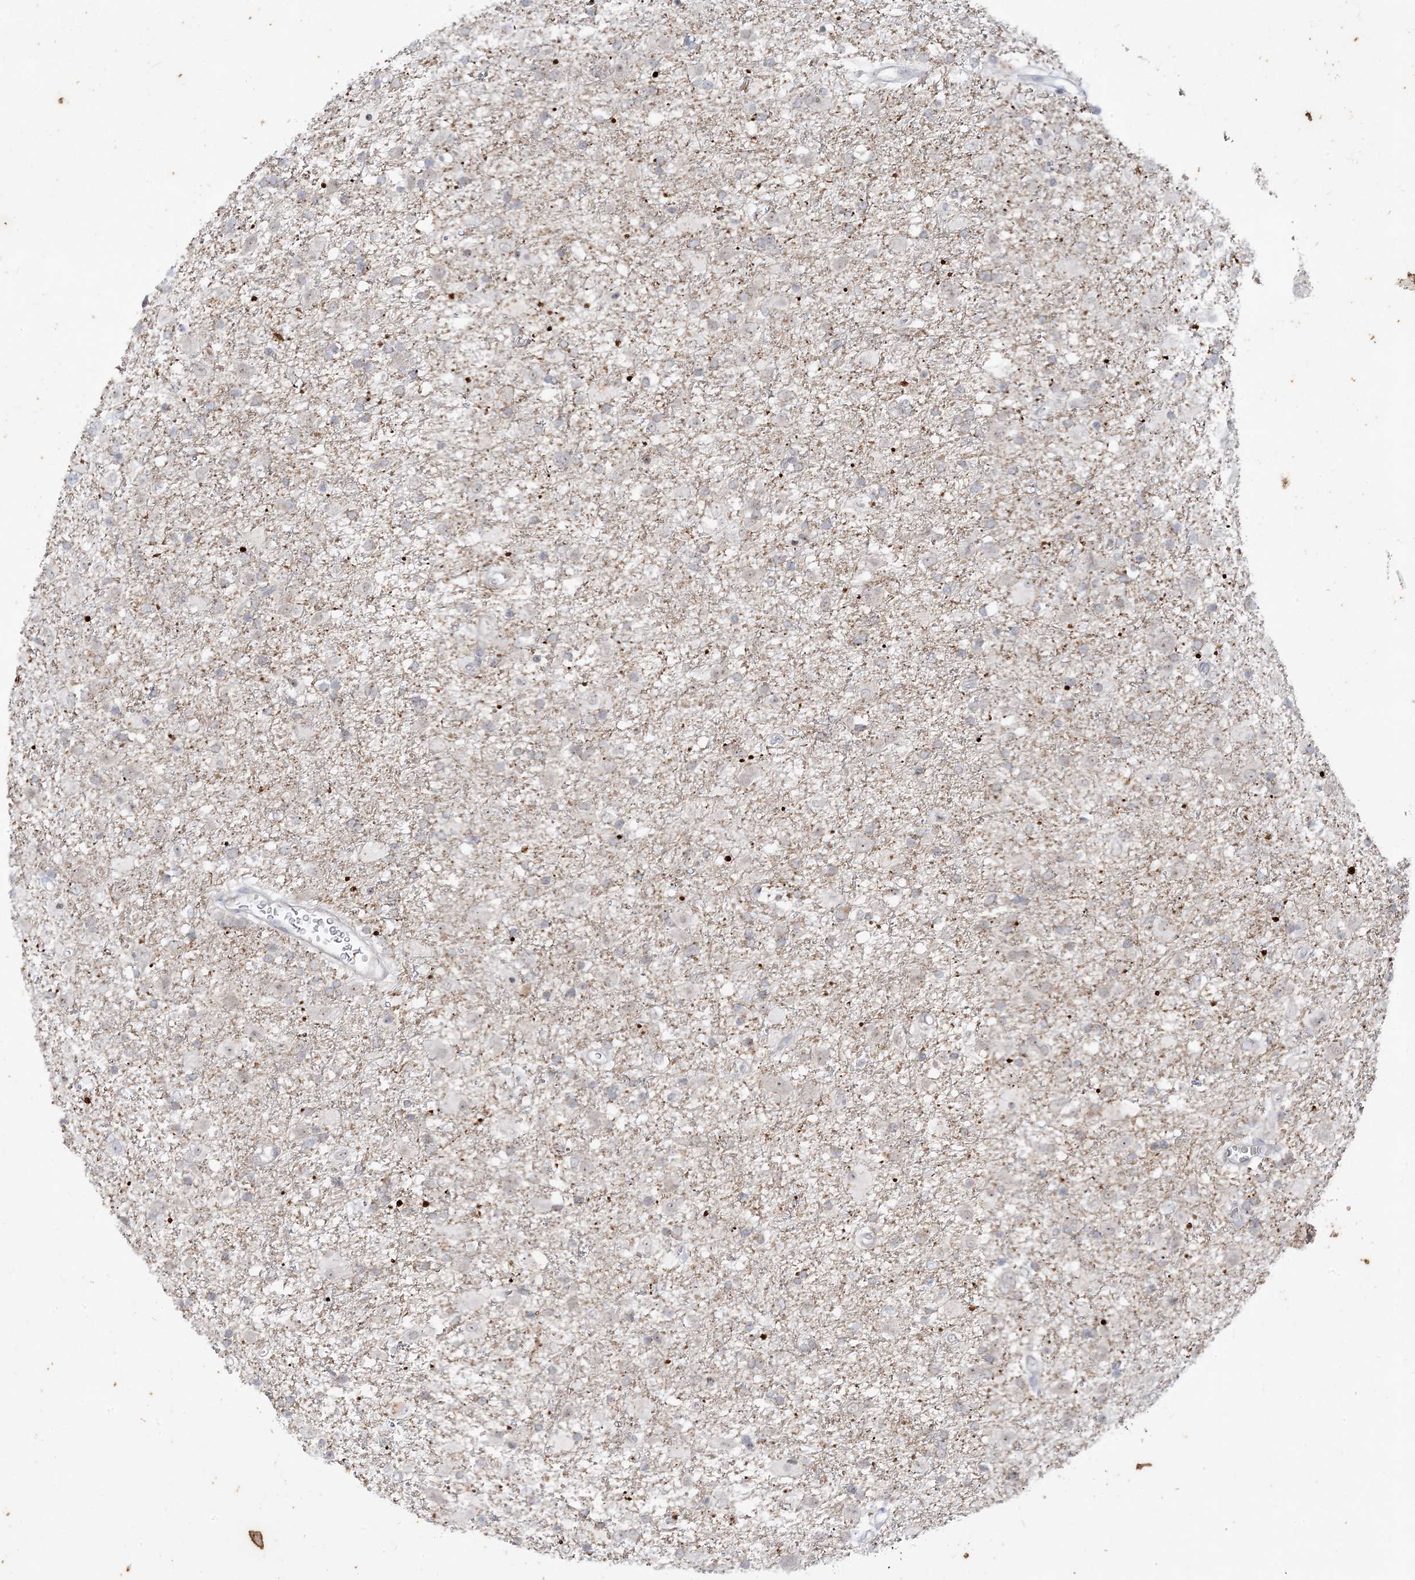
{"staining": {"intensity": "negative", "quantity": "none", "location": "none"}, "tissue": "glioma", "cell_type": "Tumor cells", "image_type": "cancer", "snomed": [{"axis": "morphology", "description": "Glioma, malignant, Low grade"}, {"axis": "topography", "description": "Brain"}], "caption": "This is a micrograph of IHC staining of malignant glioma (low-grade), which shows no staining in tumor cells.", "gene": "LEXM", "patient": {"sex": "male", "age": 65}}